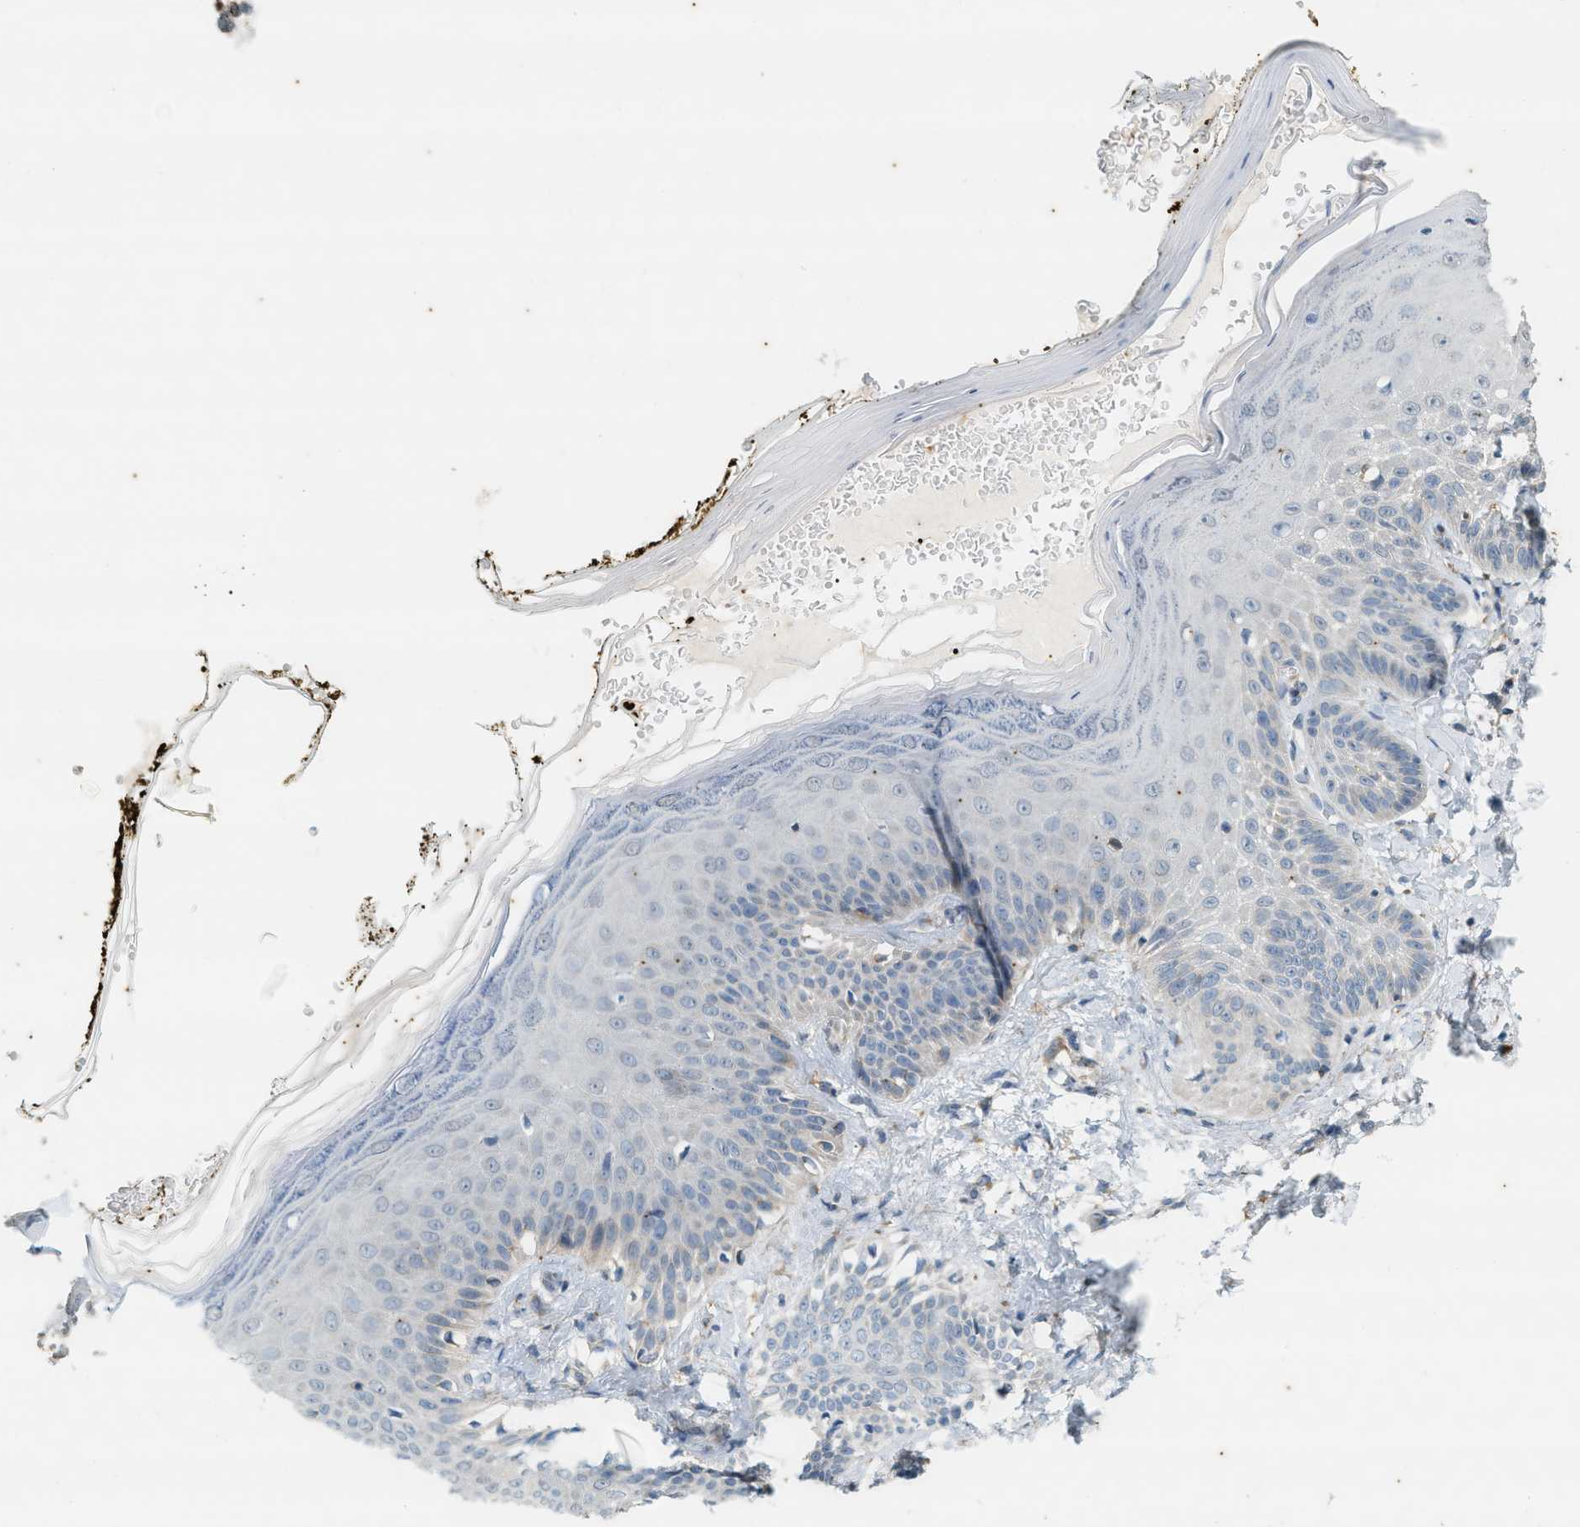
{"staining": {"intensity": "weak", "quantity": ">75%", "location": "cytoplasmic/membranous"}, "tissue": "skin", "cell_type": "Fibroblasts", "image_type": "normal", "snomed": [{"axis": "morphology", "description": "Normal tissue, NOS"}, {"axis": "topography", "description": "Skin"}, {"axis": "topography", "description": "Peripheral nerve tissue"}], "caption": "Immunohistochemistry (IHC) image of normal skin: skin stained using immunohistochemistry (IHC) reveals low levels of weak protein expression localized specifically in the cytoplasmic/membranous of fibroblasts, appearing as a cytoplasmic/membranous brown color.", "gene": "CHPF2", "patient": {"sex": "male", "age": 24}}